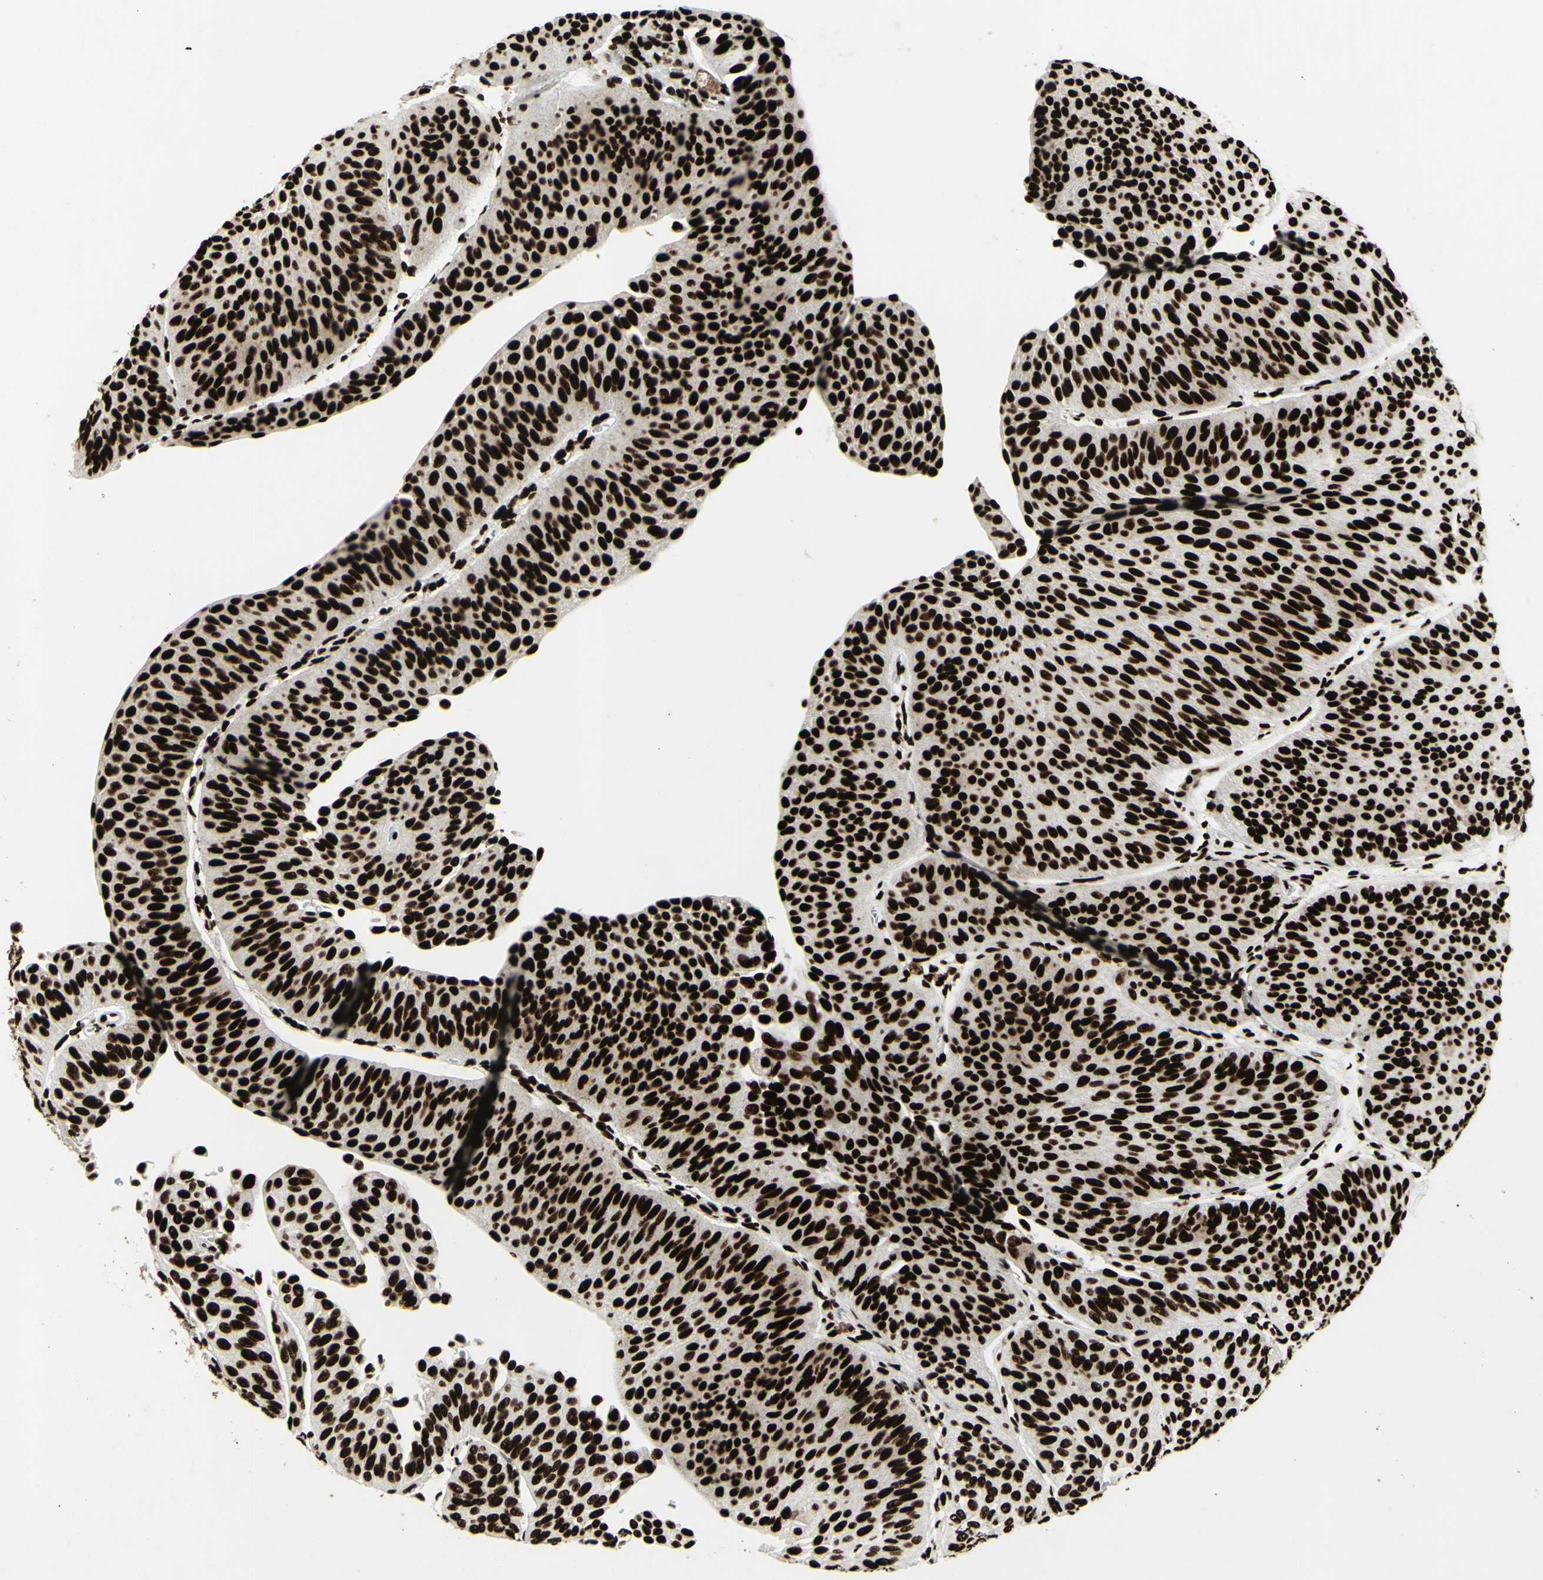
{"staining": {"intensity": "strong", "quantity": ">75%", "location": "nuclear"}, "tissue": "urothelial cancer", "cell_type": "Tumor cells", "image_type": "cancer", "snomed": [{"axis": "morphology", "description": "Urothelial carcinoma, Low grade"}, {"axis": "topography", "description": "Urinary bladder"}], "caption": "Protein staining reveals strong nuclear expression in about >75% of tumor cells in low-grade urothelial carcinoma.", "gene": "U2AF2", "patient": {"sex": "female", "age": 60}}